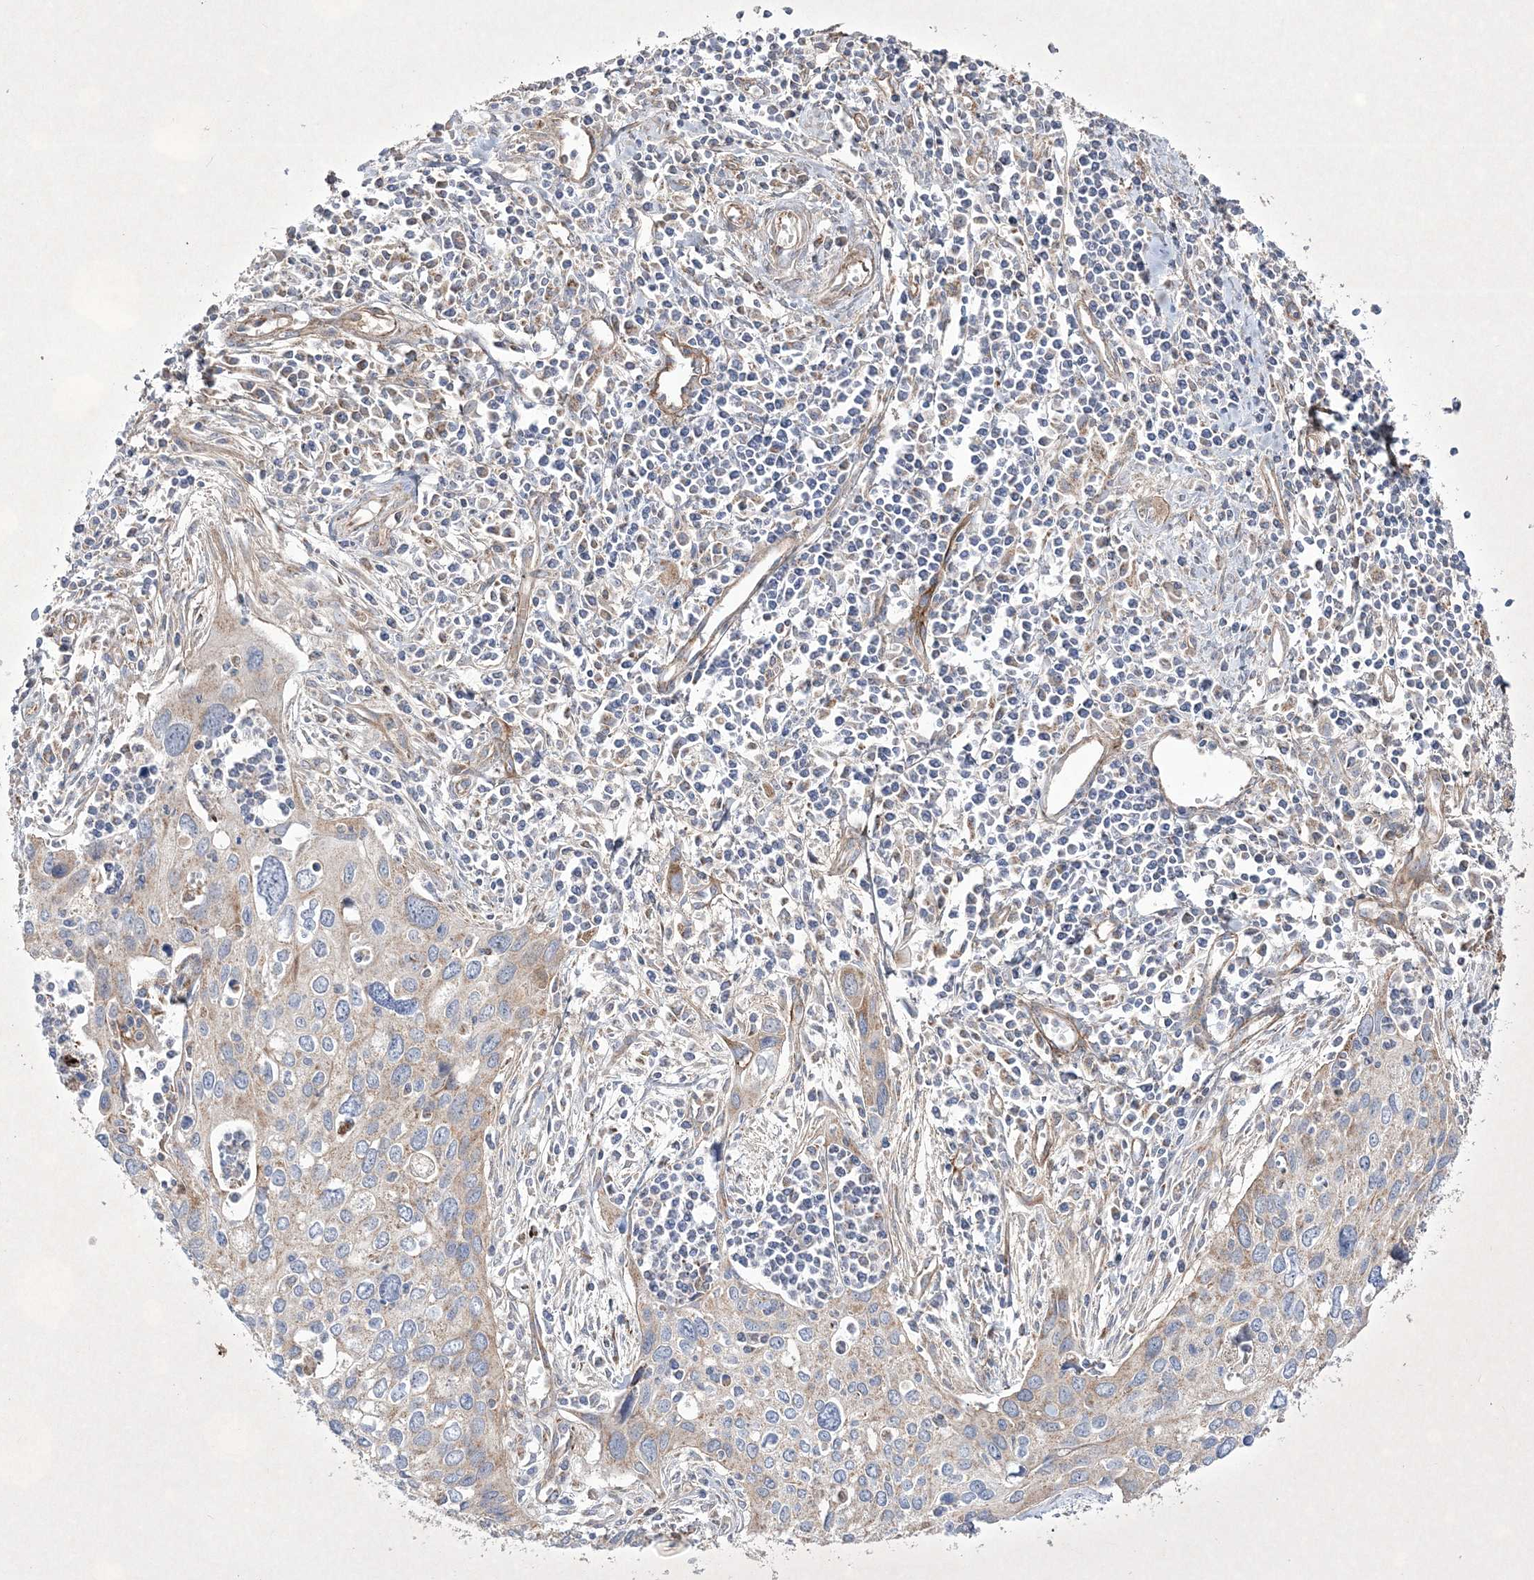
{"staining": {"intensity": "weak", "quantity": "25%-75%", "location": "cytoplasmic/membranous"}, "tissue": "cervical cancer", "cell_type": "Tumor cells", "image_type": "cancer", "snomed": [{"axis": "morphology", "description": "Squamous cell carcinoma, NOS"}, {"axis": "topography", "description": "Cervix"}], "caption": "Human squamous cell carcinoma (cervical) stained with a protein marker reveals weak staining in tumor cells.", "gene": "RICTOR", "patient": {"sex": "female", "age": 55}}